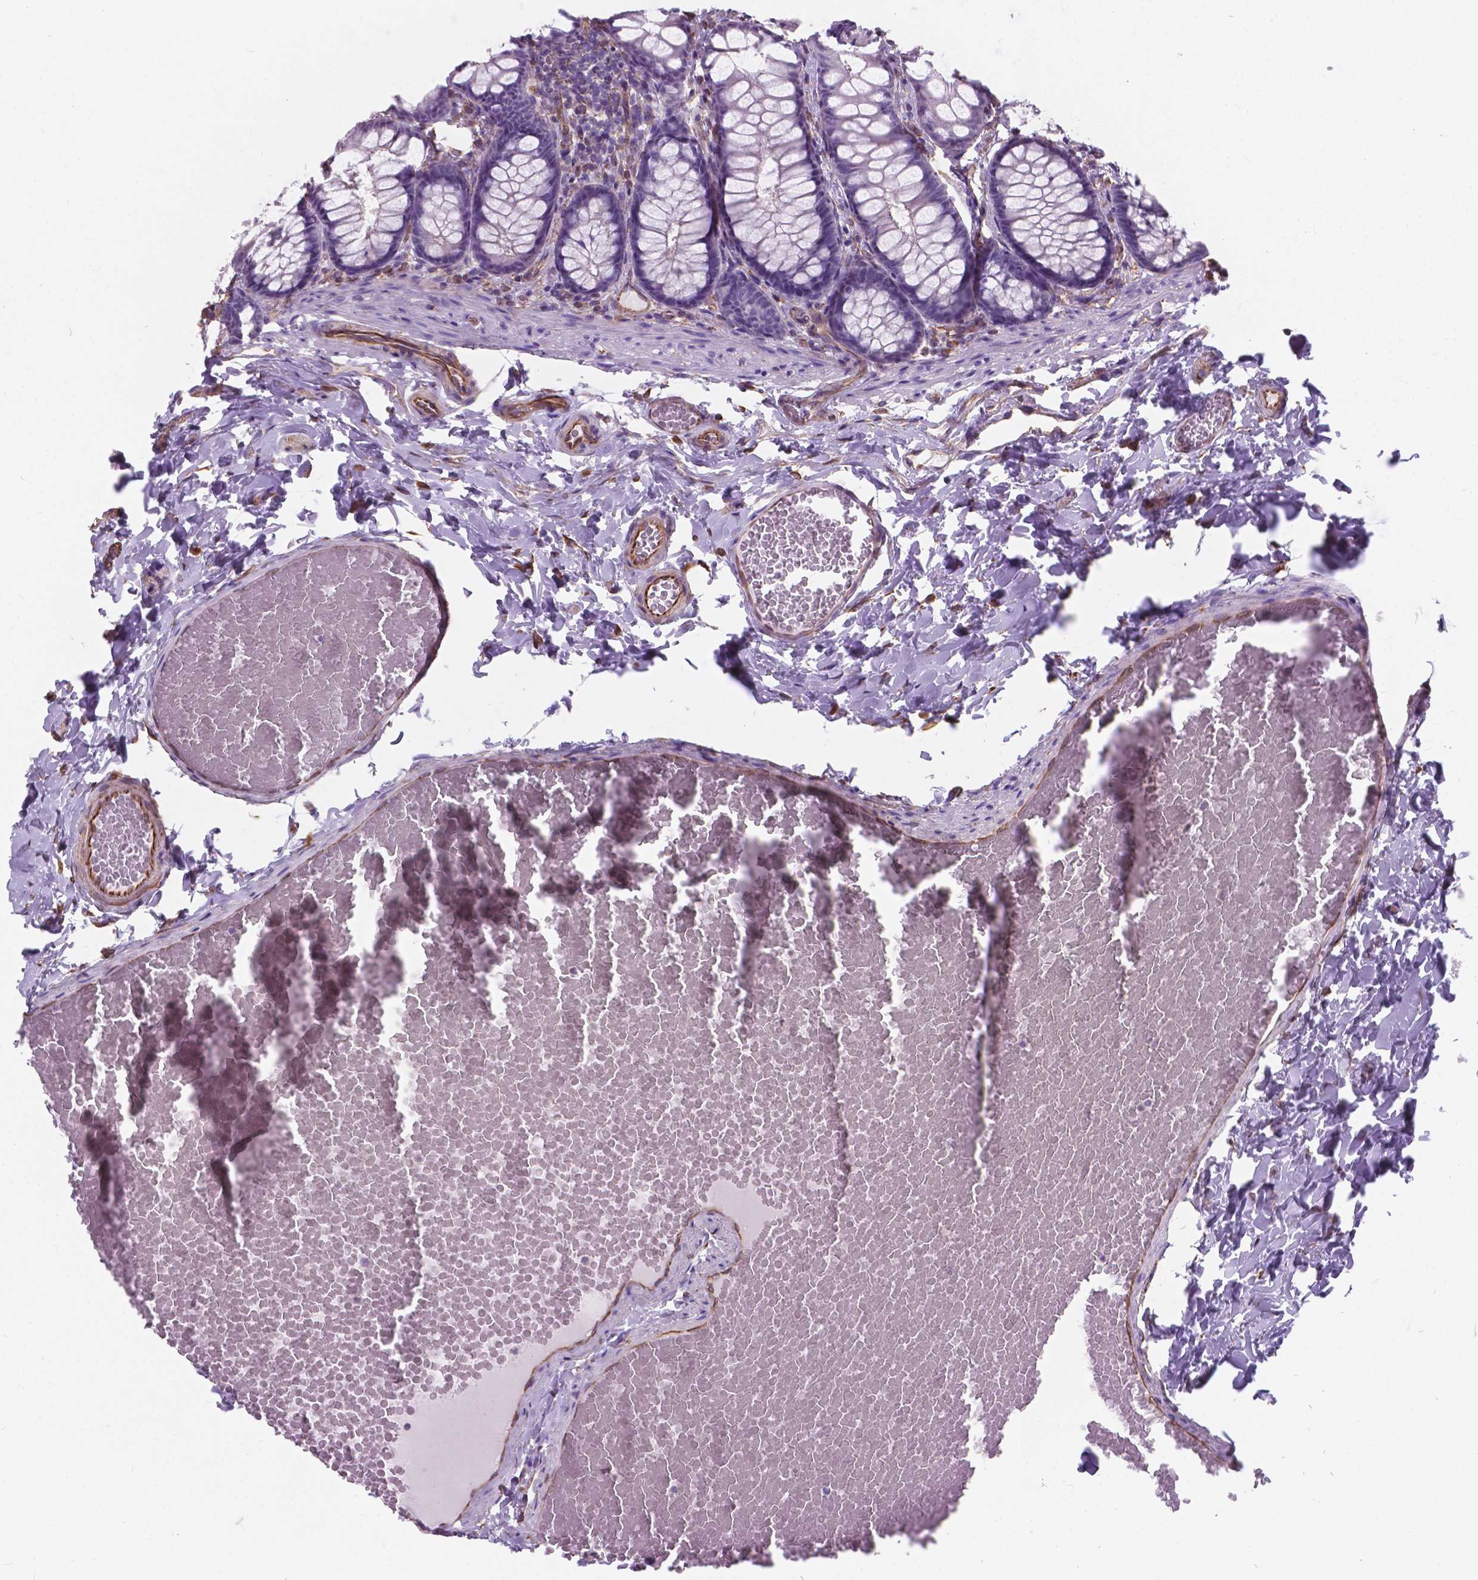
{"staining": {"intensity": "strong", "quantity": "25%-75%", "location": "cytoplasmic/membranous"}, "tissue": "colon", "cell_type": "Endothelial cells", "image_type": "normal", "snomed": [{"axis": "morphology", "description": "Normal tissue, NOS"}, {"axis": "topography", "description": "Colon"}], "caption": "IHC (DAB (3,3'-diaminobenzidine)) staining of benign human colon demonstrates strong cytoplasmic/membranous protein staining in approximately 25%-75% of endothelial cells.", "gene": "AMOT", "patient": {"sex": "male", "age": 47}}